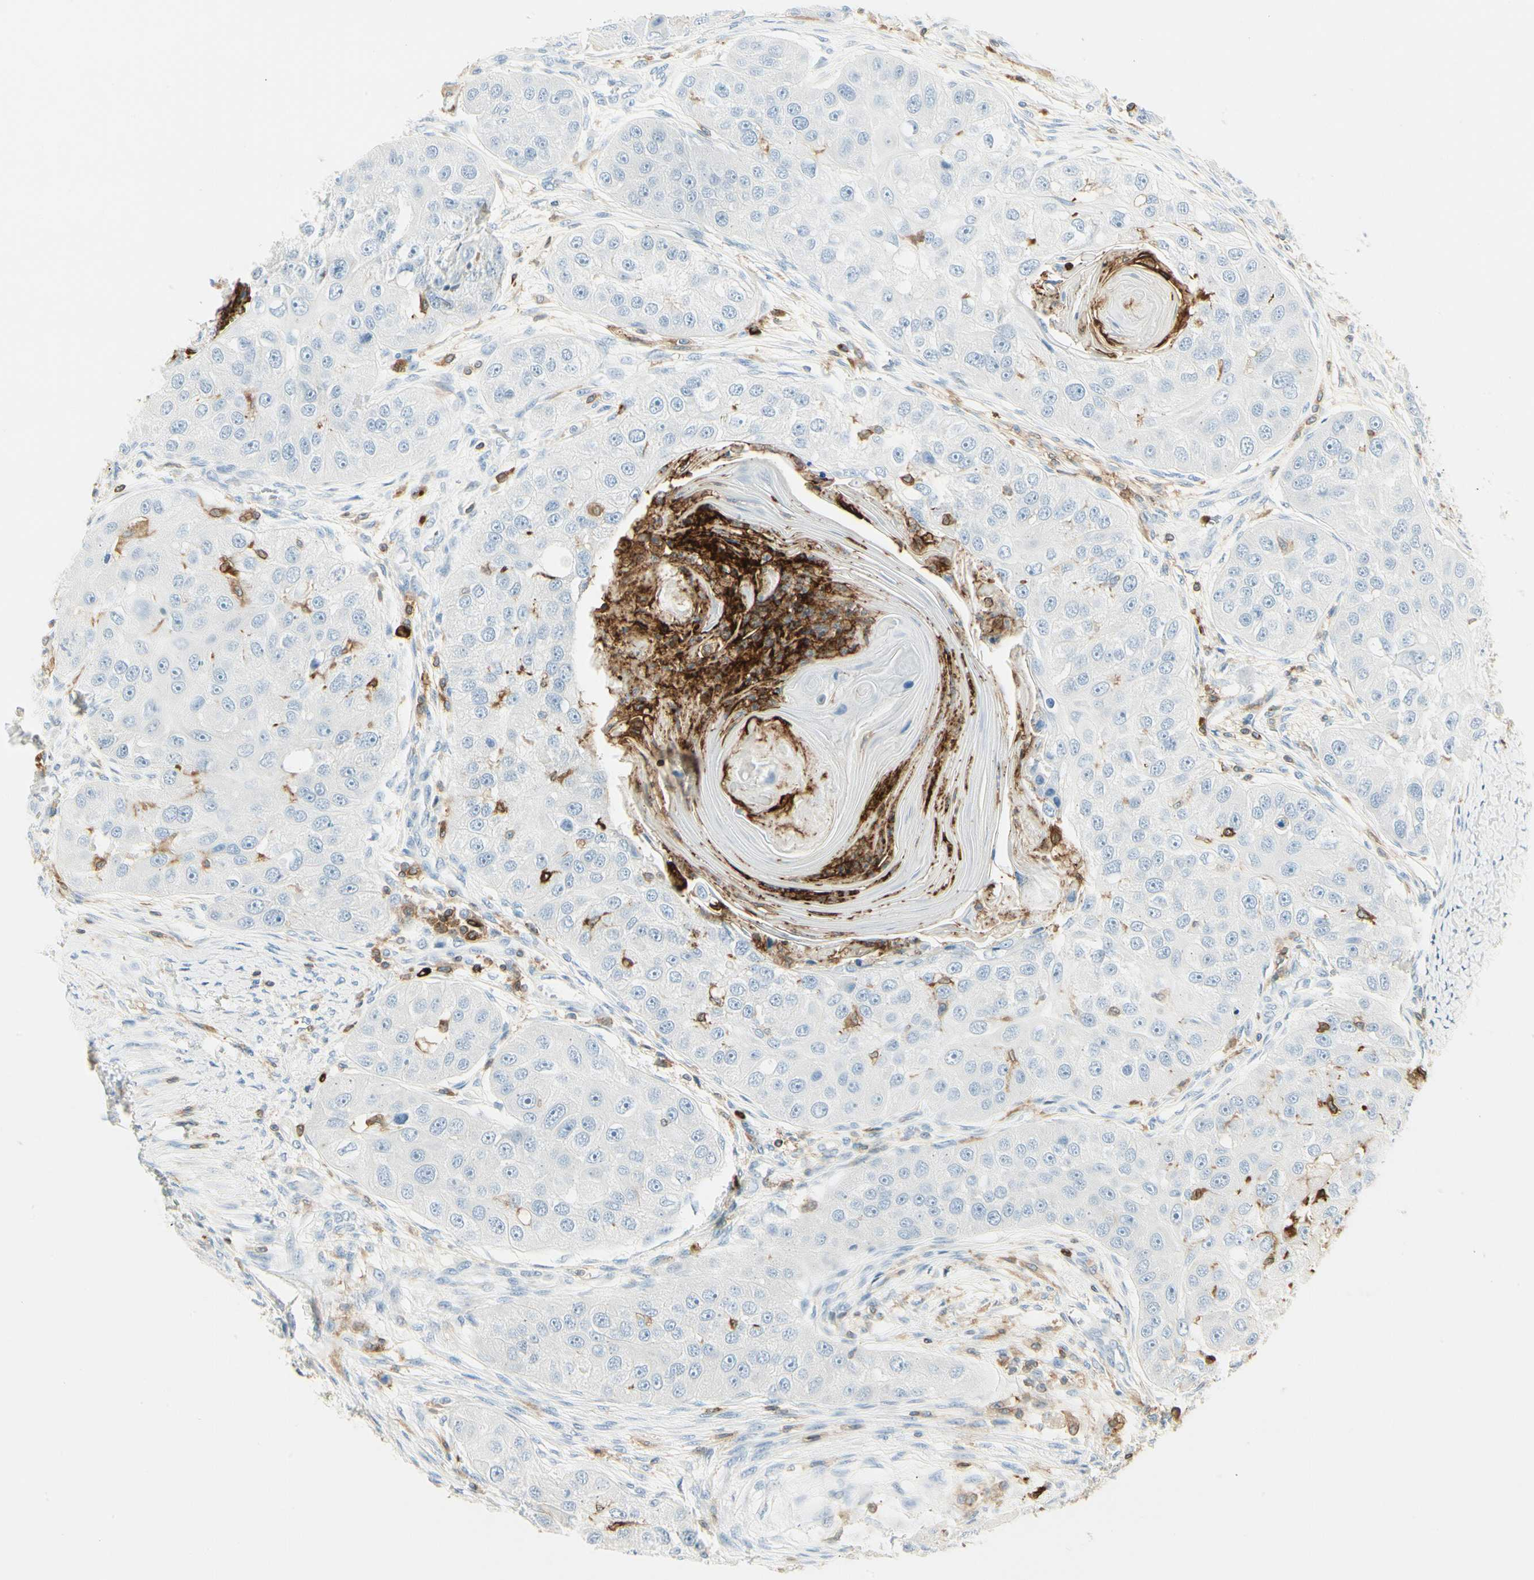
{"staining": {"intensity": "negative", "quantity": "none", "location": "none"}, "tissue": "head and neck cancer", "cell_type": "Tumor cells", "image_type": "cancer", "snomed": [{"axis": "morphology", "description": "Normal tissue, NOS"}, {"axis": "morphology", "description": "Squamous cell carcinoma, NOS"}, {"axis": "topography", "description": "Skeletal muscle"}, {"axis": "topography", "description": "Head-Neck"}], "caption": "An immunohistochemistry (IHC) micrograph of head and neck cancer is shown. There is no staining in tumor cells of head and neck cancer. (DAB immunohistochemistry (IHC) visualized using brightfield microscopy, high magnification).", "gene": "ITGB2", "patient": {"sex": "male", "age": 51}}